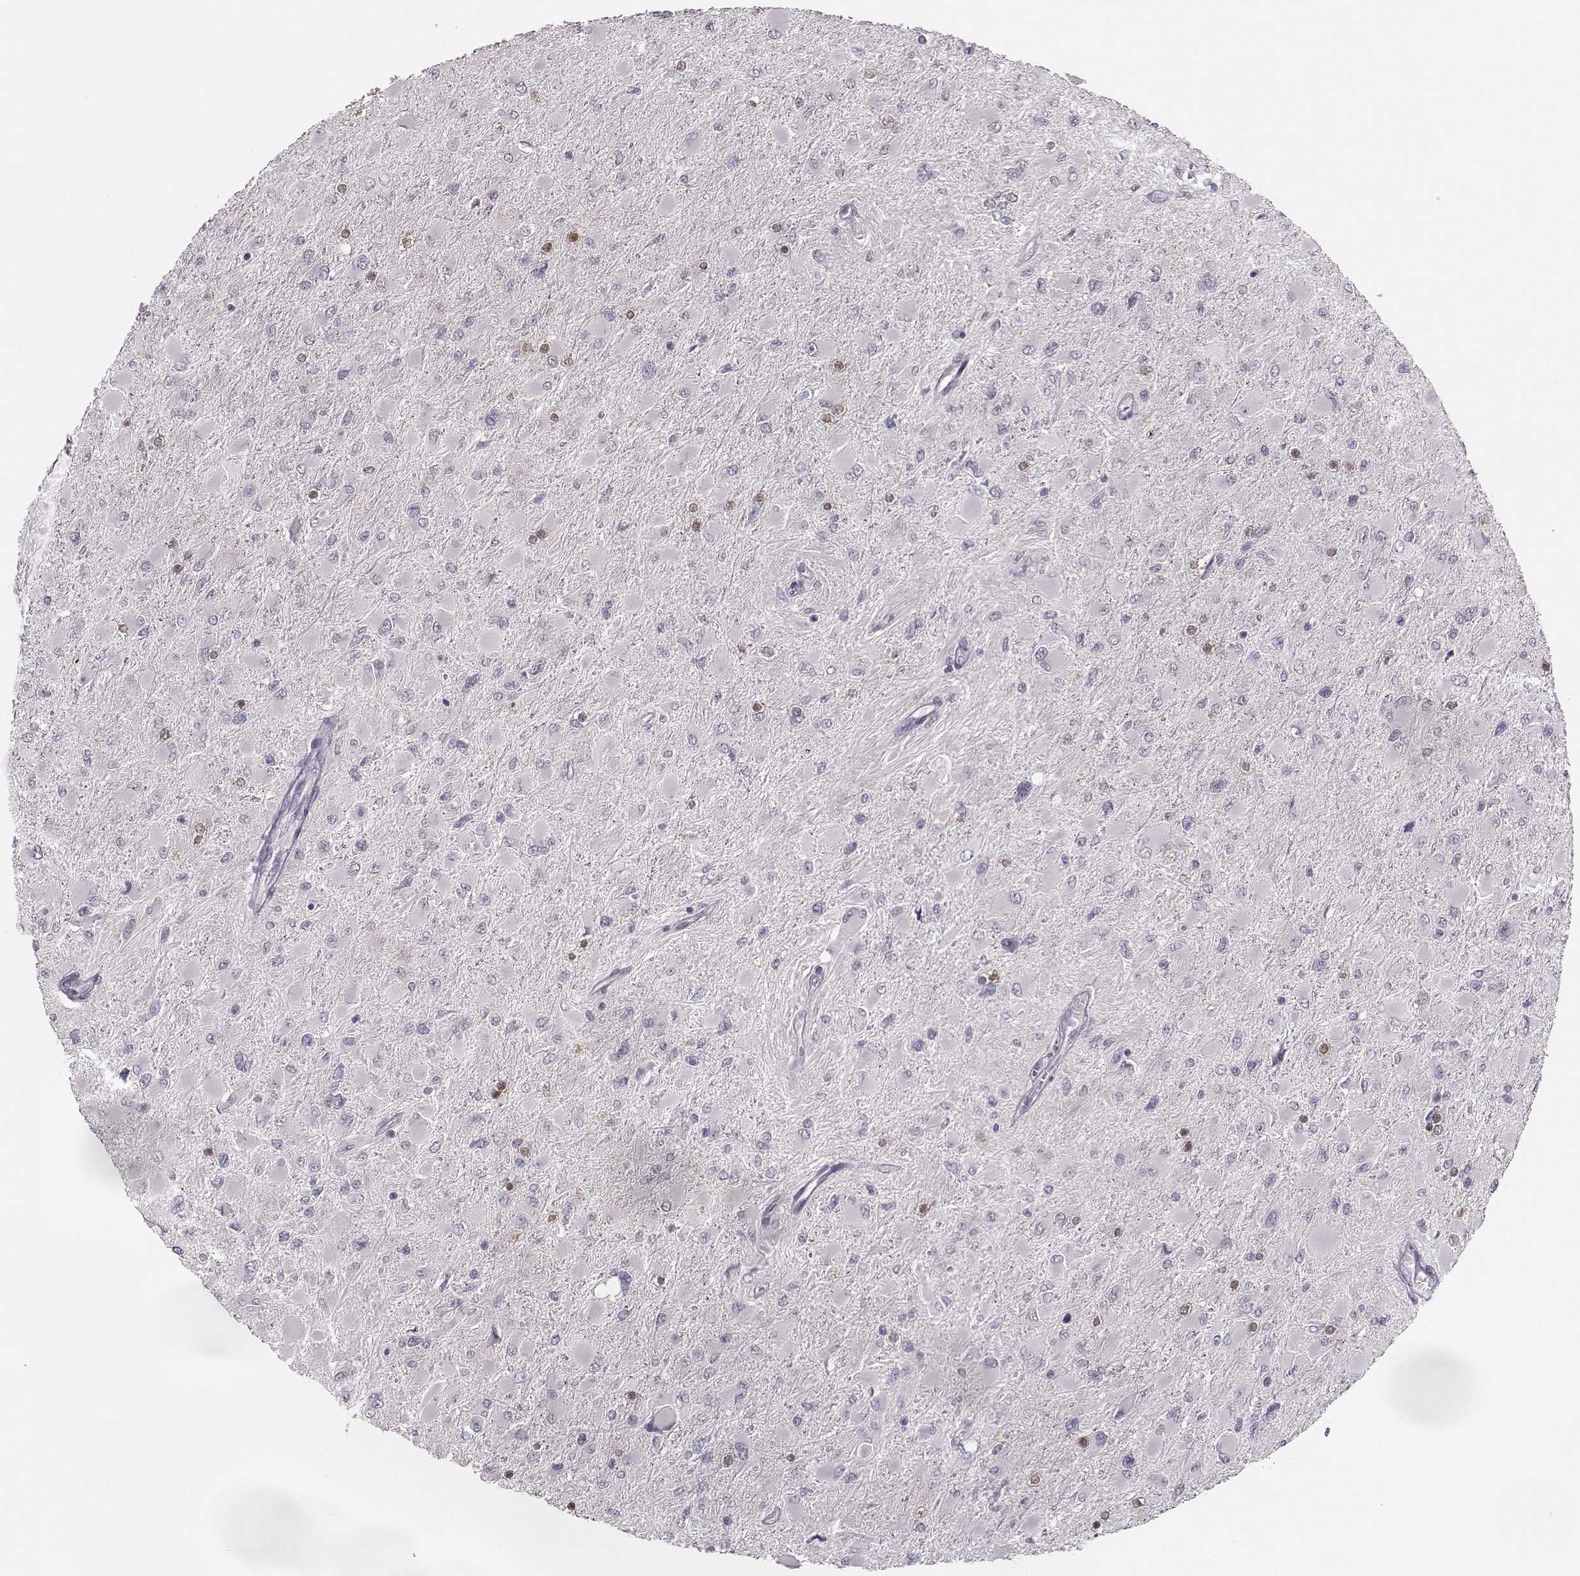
{"staining": {"intensity": "negative", "quantity": "none", "location": "none"}, "tissue": "glioma", "cell_type": "Tumor cells", "image_type": "cancer", "snomed": [{"axis": "morphology", "description": "Glioma, malignant, High grade"}, {"axis": "topography", "description": "Cerebral cortex"}], "caption": "Glioma was stained to show a protein in brown. There is no significant staining in tumor cells. (DAB IHC, high magnification).", "gene": "MAP6D1", "patient": {"sex": "female", "age": 36}}